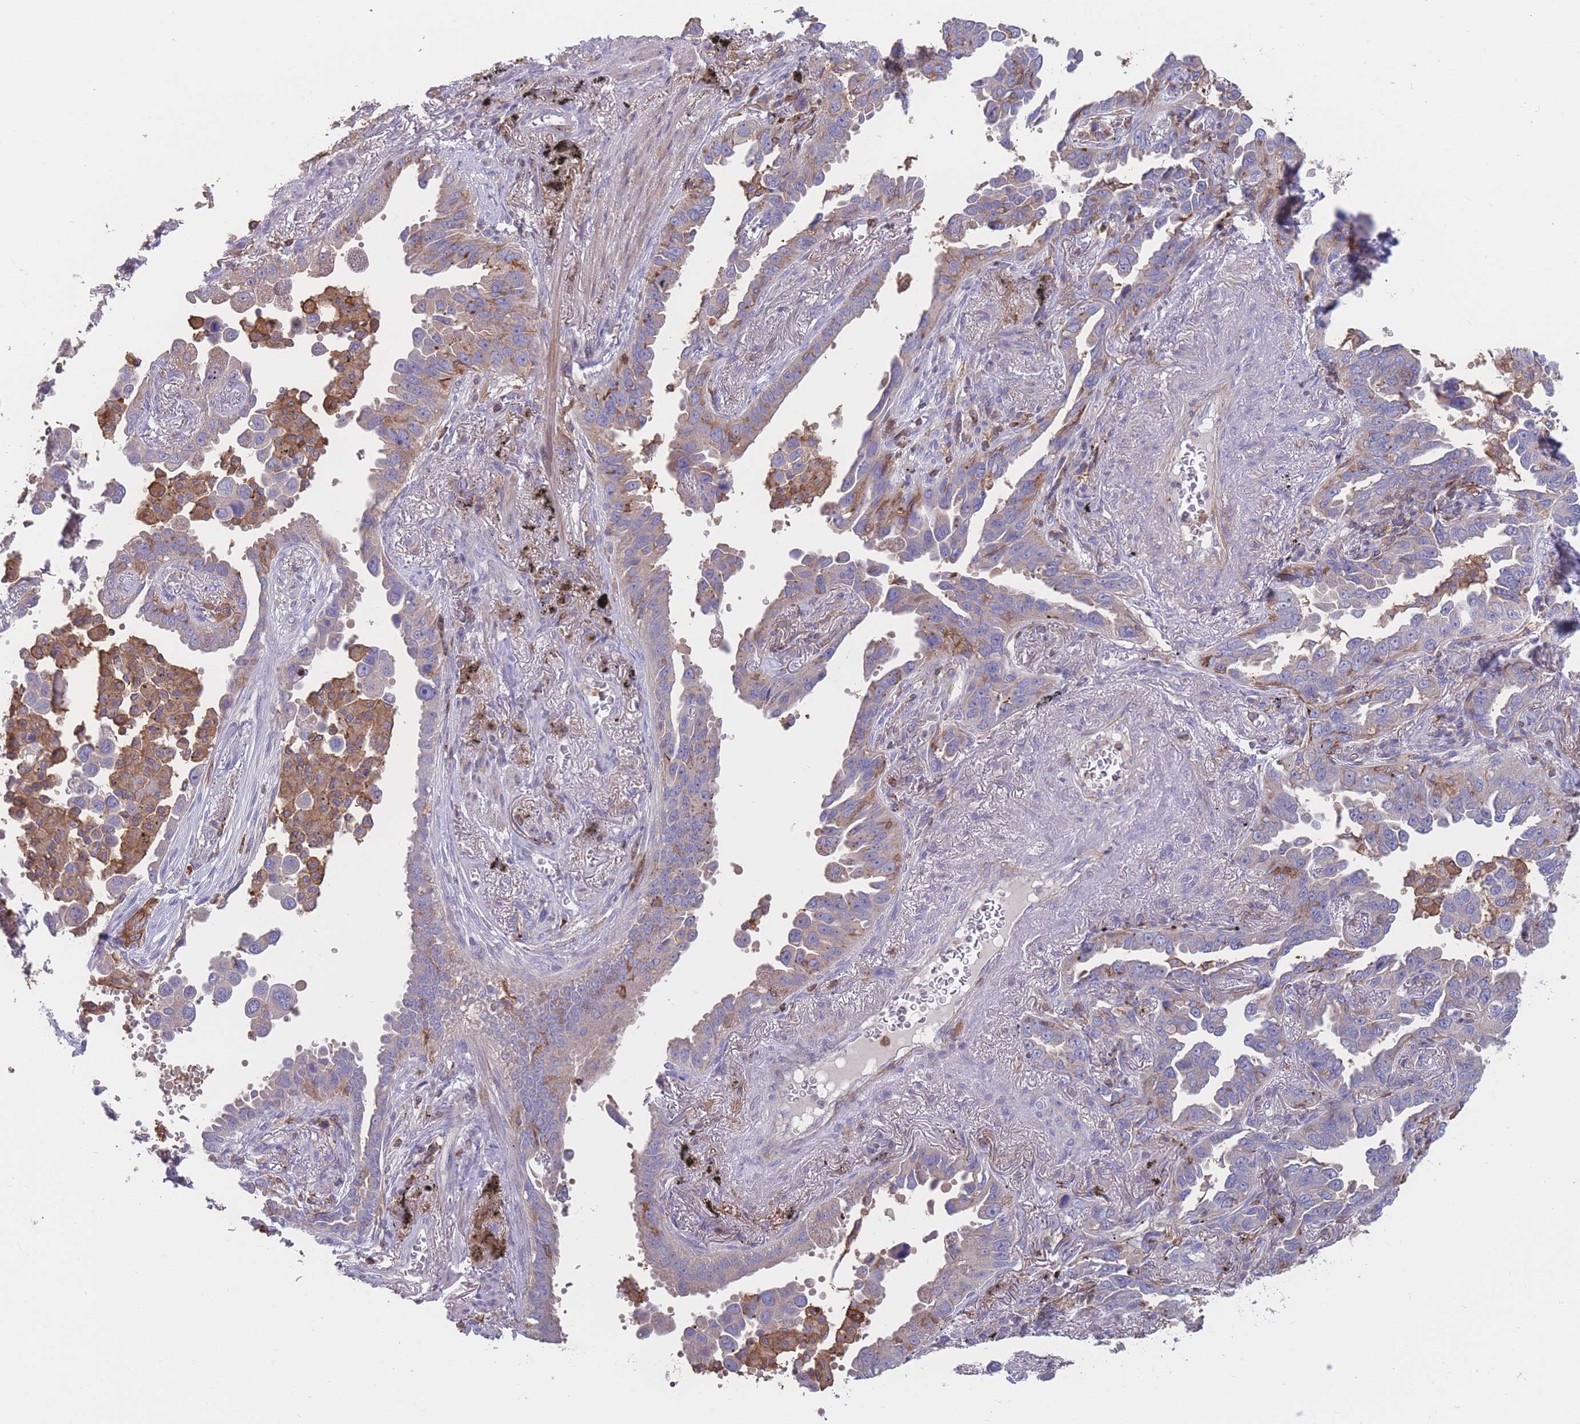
{"staining": {"intensity": "negative", "quantity": "none", "location": "none"}, "tissue": "lung cancer", "cell_type": "Tumor cells", "image_type": "cancer", "snomed": [{"axis": "morphology", "description": "Adenocarcinoma, NOS"}, {"axis": "topography", "description": "Lung"}], "caption": "Immunohistochemistry (IHC) histopathology image of lung cancer stained for a protein (brown), which reveals no expression in tumor cells.", "gene": "CD33", "patient": {"sex": "male", "age": 67}}